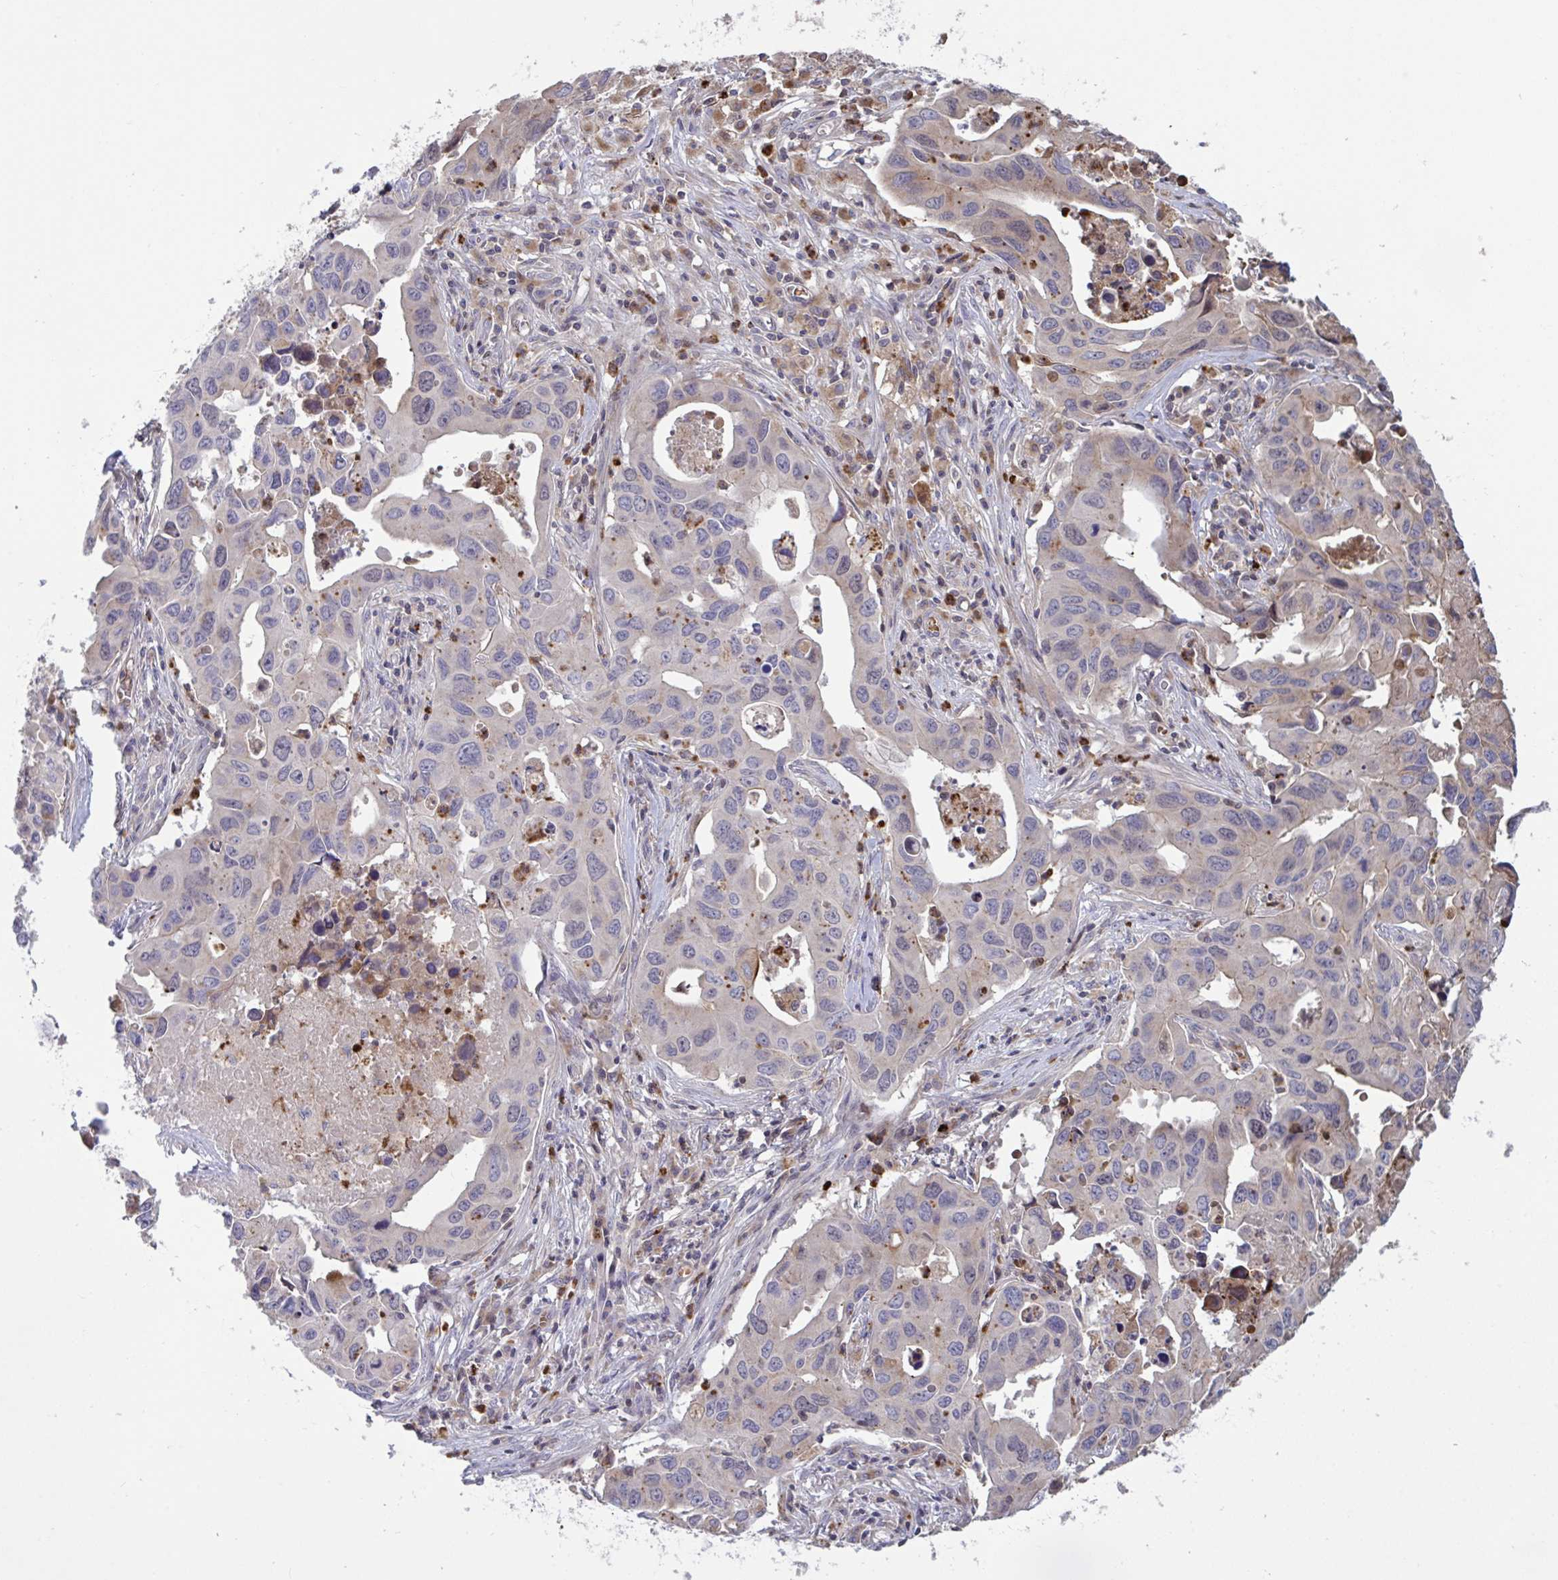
{"staining": {"intensity": "negative", "quantity": "none", "location": "none"}, "tissue": "lung cancer", "cell_type": "Tumor cells", "image_type": "cancer", "snomed": [{"axis": "morphology", "description": "Adenocarcinoma, NOS"}, {"axis": "topography", "description": "Lung"}], "caption": "Tumor cells are negative for protein expression in human lung adenocarcinoma. (DAB (3,3'-diaminobenzidine) immunohistochemistry (IHC) visualized using brightfield microscopy, high magnification).", "gene": "IL1R1", "patient": {"sex": "male", "age": 64}}